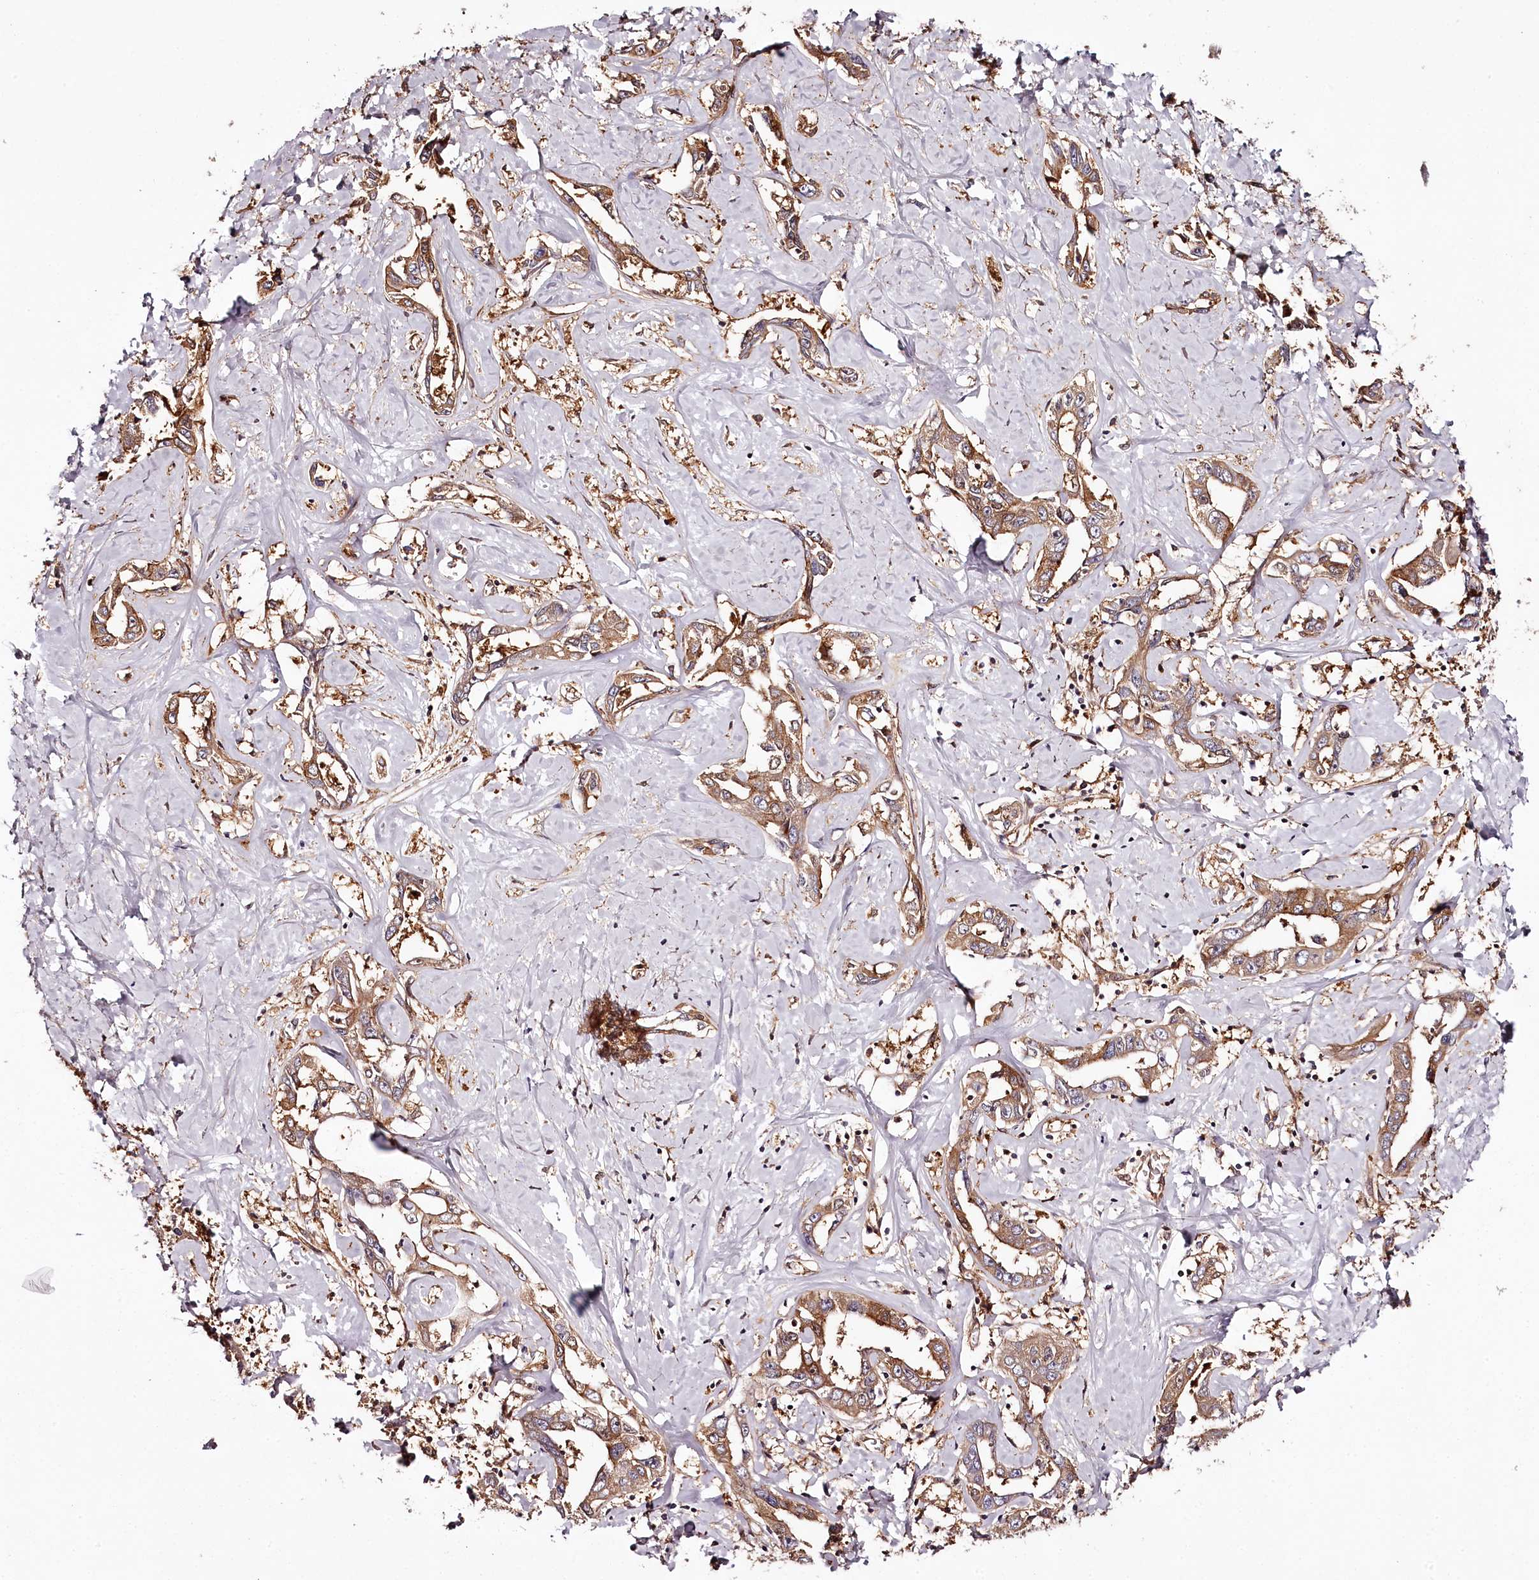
{"staining": {"intensity": "moderate", "quantity": ">75%", "location": "cytoplasmic/membranous"}, "tissue": "liver cancer", "cell_type": "Tumor cells", "image_type": "cancer", "snomed": [{"axis": "morphology", "description": "Cholangiocarcinoma"}, {"axis": "topography", "description": "Liver"}], "caption": "There is medium levels of moderate cytoplasmic/membranous positivity in tumor cells of liver cholangiocarcinoma, as demonstrated by immunohistochemical staining (brown color).", "gene": "TARS1", "patient": {"sex": "male", "age": 59}}